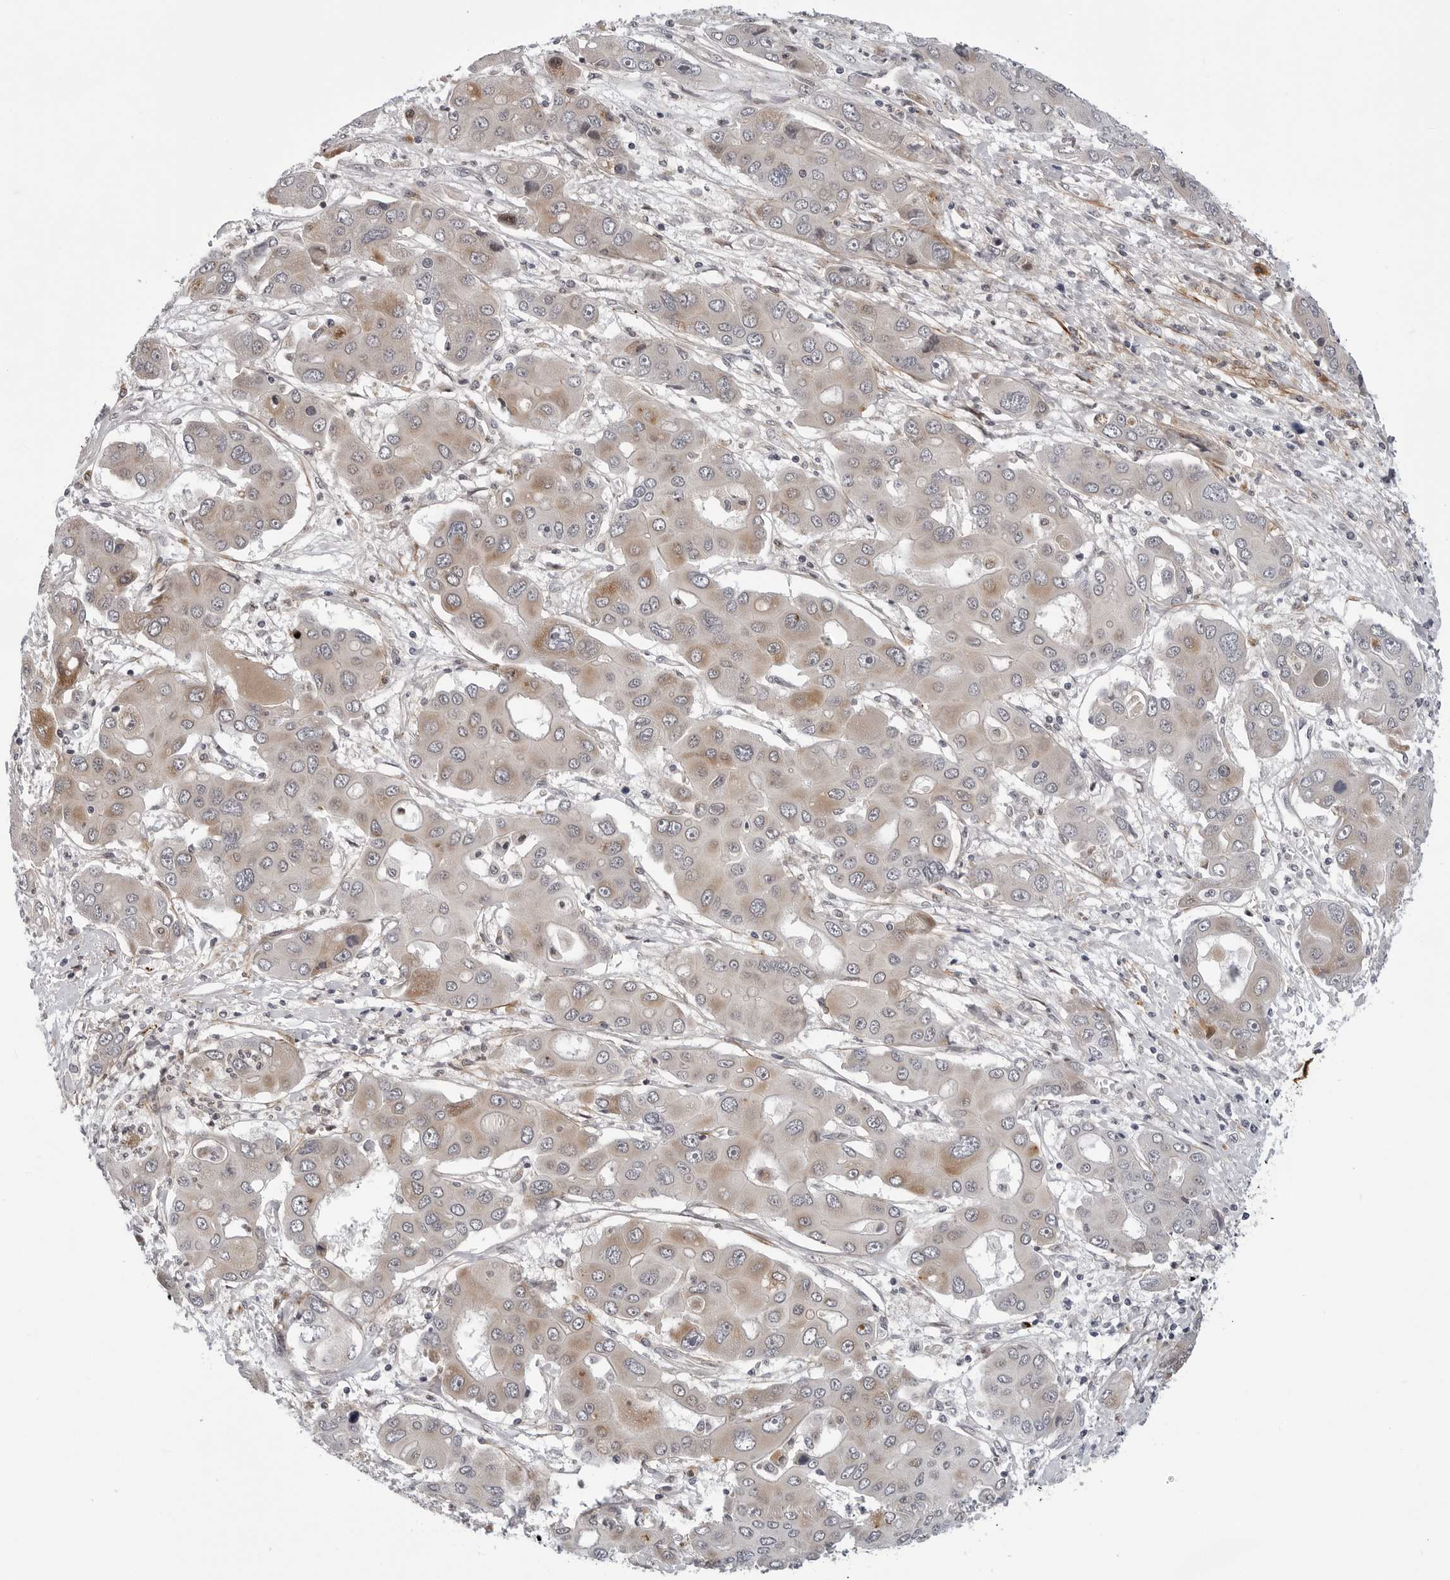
{"staining": {"intensity": "weak", "quantity": ">75%", "location": "cytoplasmic/membranous"}, "tissue": "liver cancer", "cell_type": "Tumor cells", "image_type": "cancer", "snomed": [{"axis": "morphology", "description": "Cholangiocarcinoma"}, {"axis": "topography", "description": "Liver"}], "caption": "Immunohistochemistry of human liver cancer exhibits low levels of weak cytoplasmic/membranous staining in approximately >75% of tumor cells. (DAB (3,3'-diaminobenzidine) IHC with brightfield microscopy, high magnification).", "gene": "KIAA1614", "patient": {"sex": "male", "age": 67}}